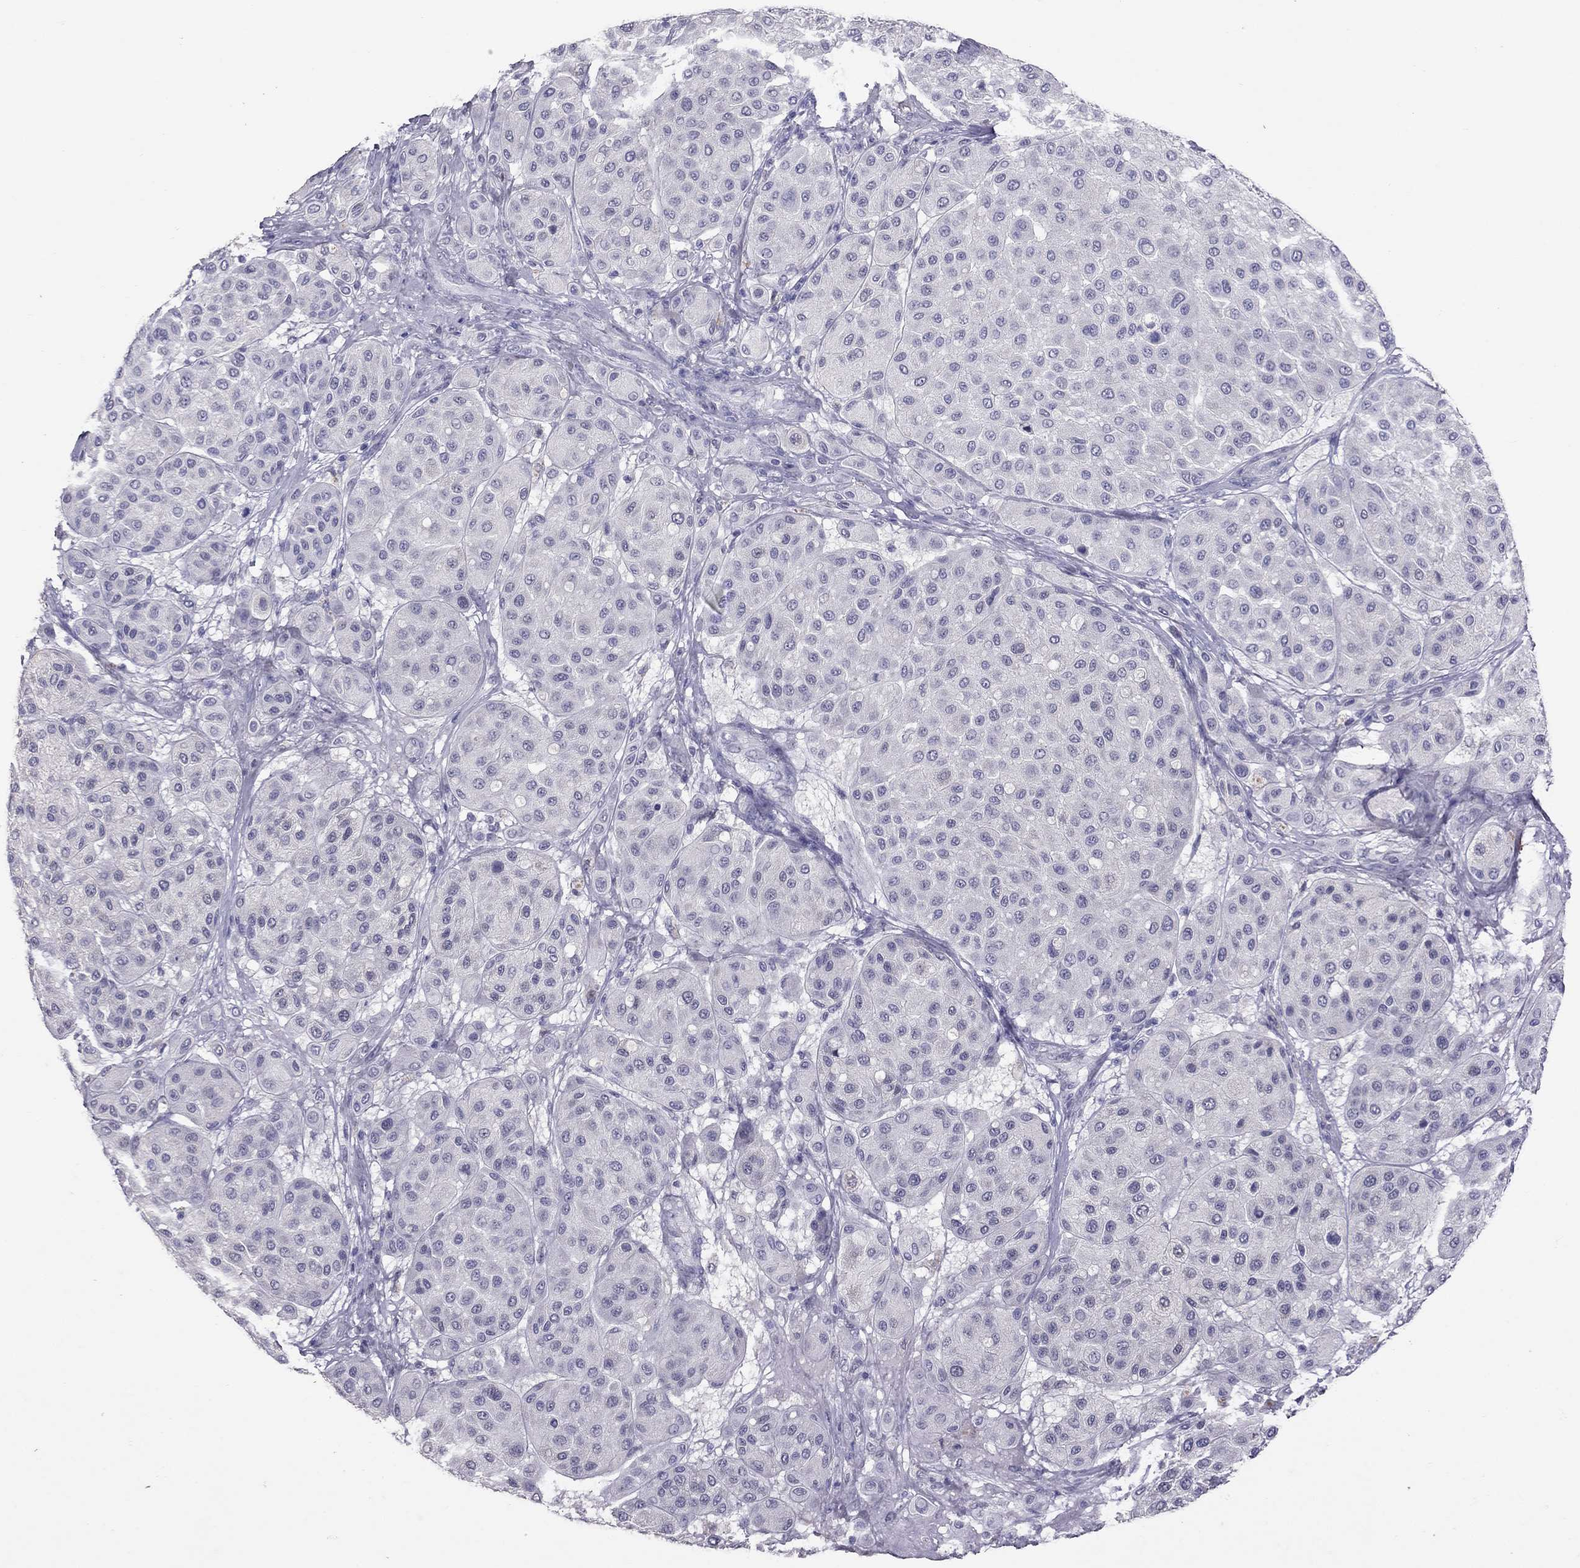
{"staining": {"intensity": "negative", "quantity": "none", "location": "none"}, "tissue": "melanoma", "cell_type": "Tumor cells", "image_type": "cancer", "snomed": [{"axis": "morphology", "description": "Malignant melanoma, Metastatic site"}, {"axis": "topography", "description": "Smooth muscle"}], "caption": "High power microscopy photomicrograph of an immunohistochemistry (IHC) micrograph of malignant melanoma (metastatic site), revealing no significant staining in tumor cells.", "gene": "PSMB11", "patient": {"sex": "male", "age": 41}}